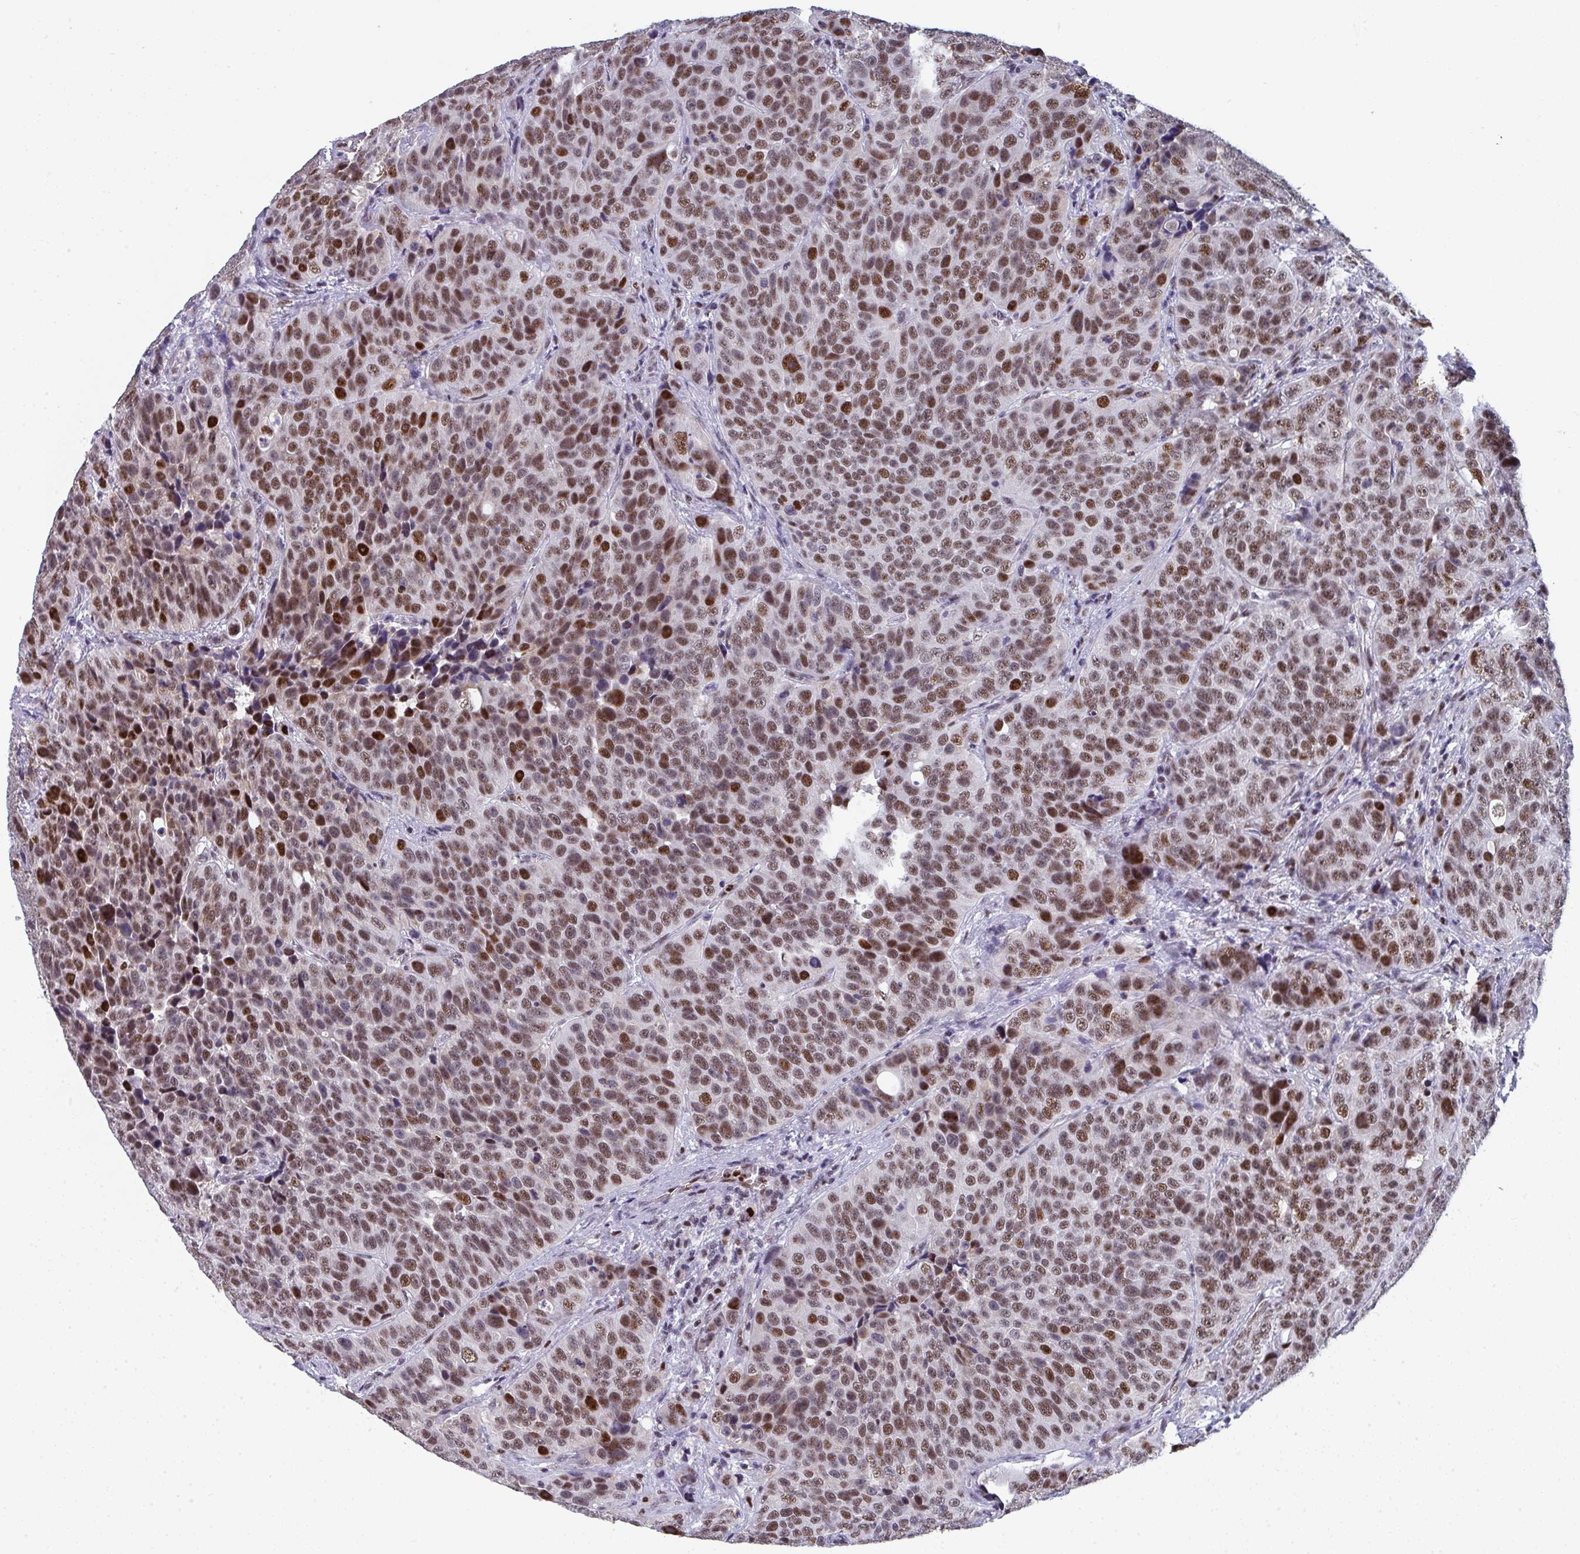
{"staining": {"intensity": "moderate", "quantity": ">75%", "location": "nuclear"}, "tissue": "urothelial cancer", "cell_type": "Tumor cells", "image_type": "cancer", "snomed": [{"axis": "morphology", "description": "Urothelial carcinoma, NOS"}, {"axis": "topography", "description": "Urinary bladder"}], "caption": "Human transitional cell carcinoma stained with a protein marker displays moderate staining in tumor cells.", "gene": "JDP2", "patient": {"sex": "male", "age": 52}}